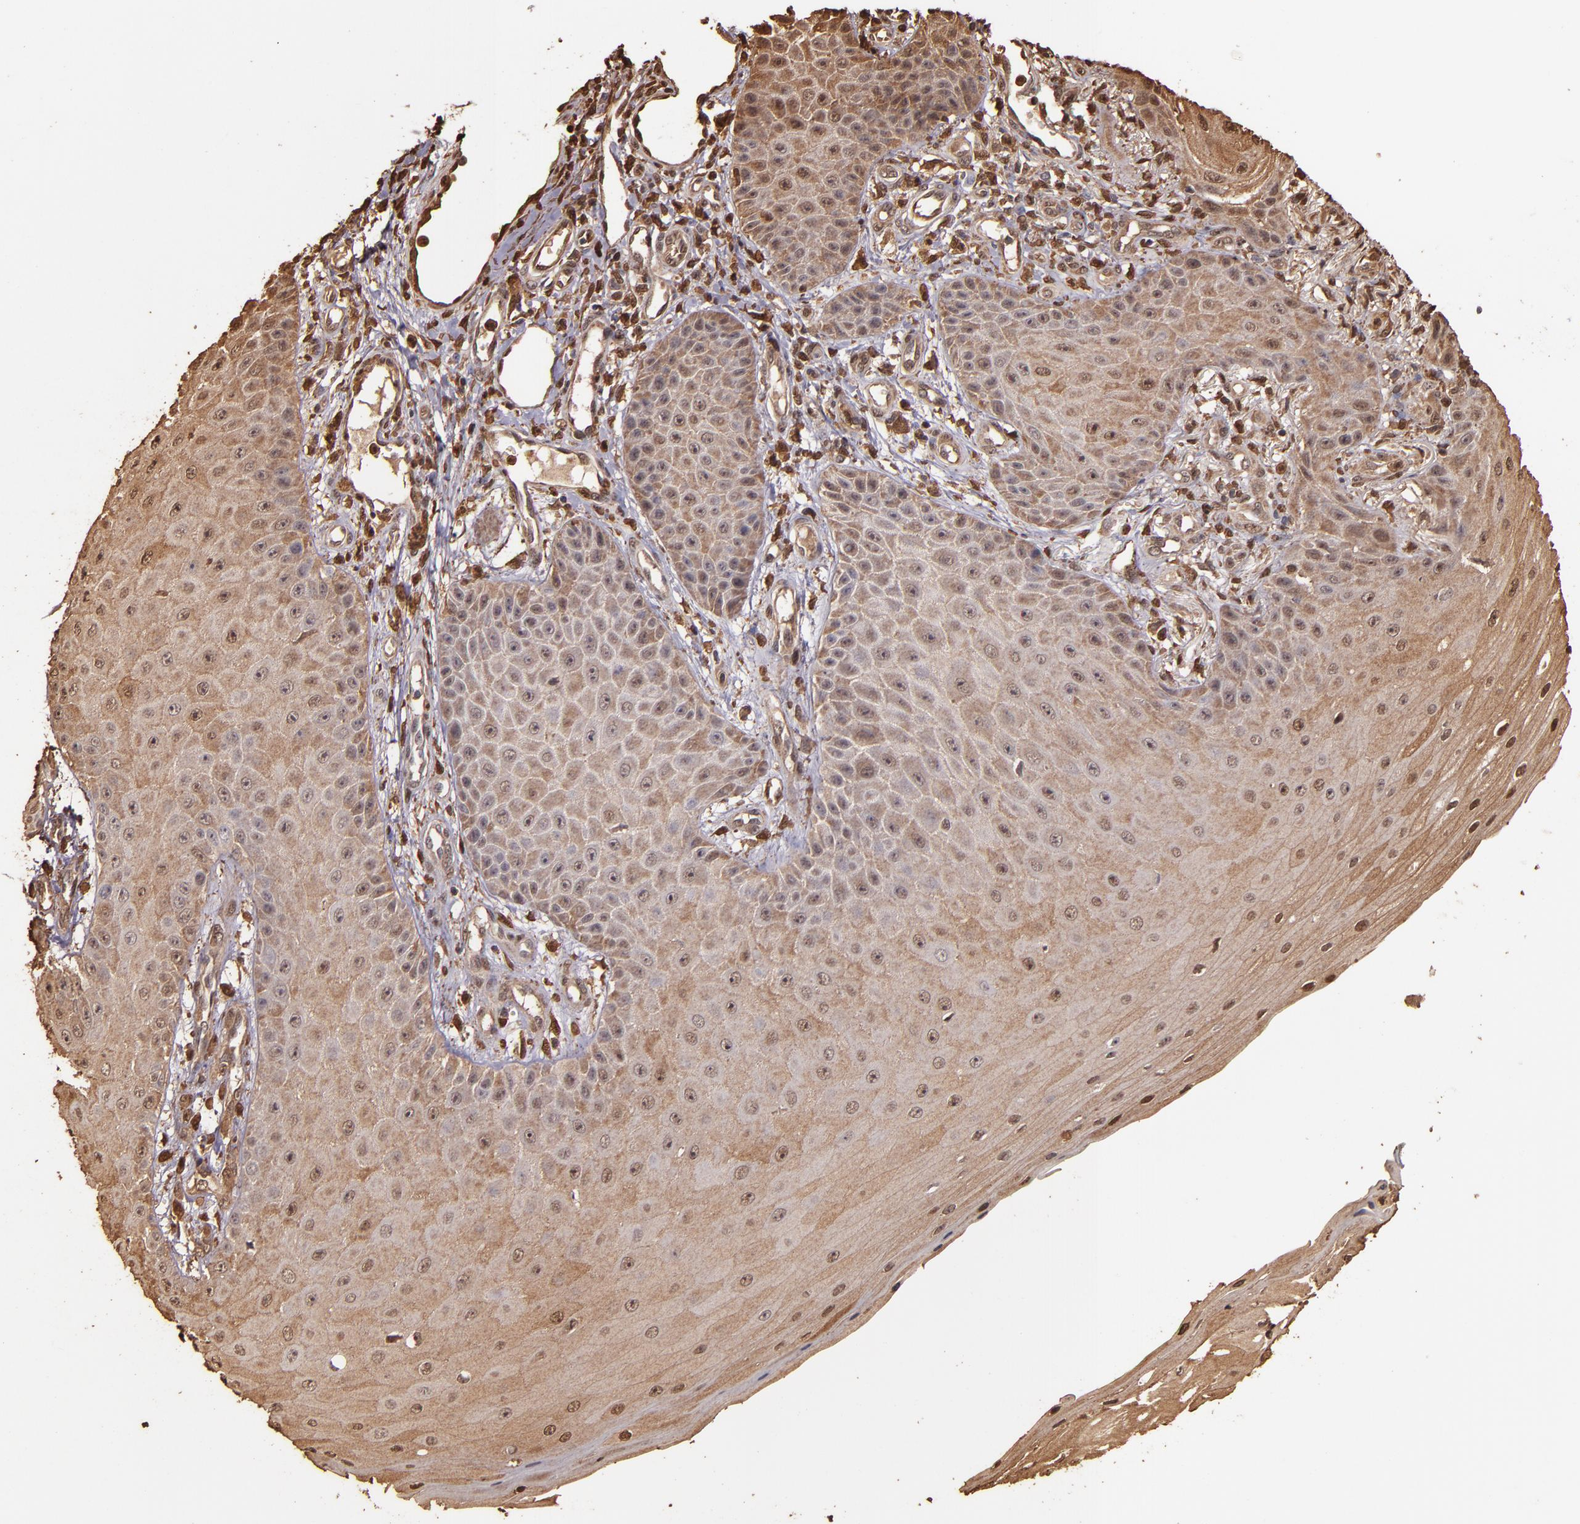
{"staining": {"intensity": "moderate", "quantity": ">75%", "location": "cytoplasmic/membranous,nuclear"}, "tissue": "skin cancer", "cell_type": "Tumor cells", "image_type": "cancer", "snomed": [{"axis": "morphology", "description": "Squamous cell carcinoma, NOS"}, {"axis": "topography", "description": "Skin"}], "caption": "Skin squamous cell carcinoma was stained to show a protein in brown. There is medium levels of moderate cytoplasmic/membranous and nuclear expression in approximately >75% of tumor cells.", "gene": "S100A6", "patient": {"sex": "female", "age": 40}}